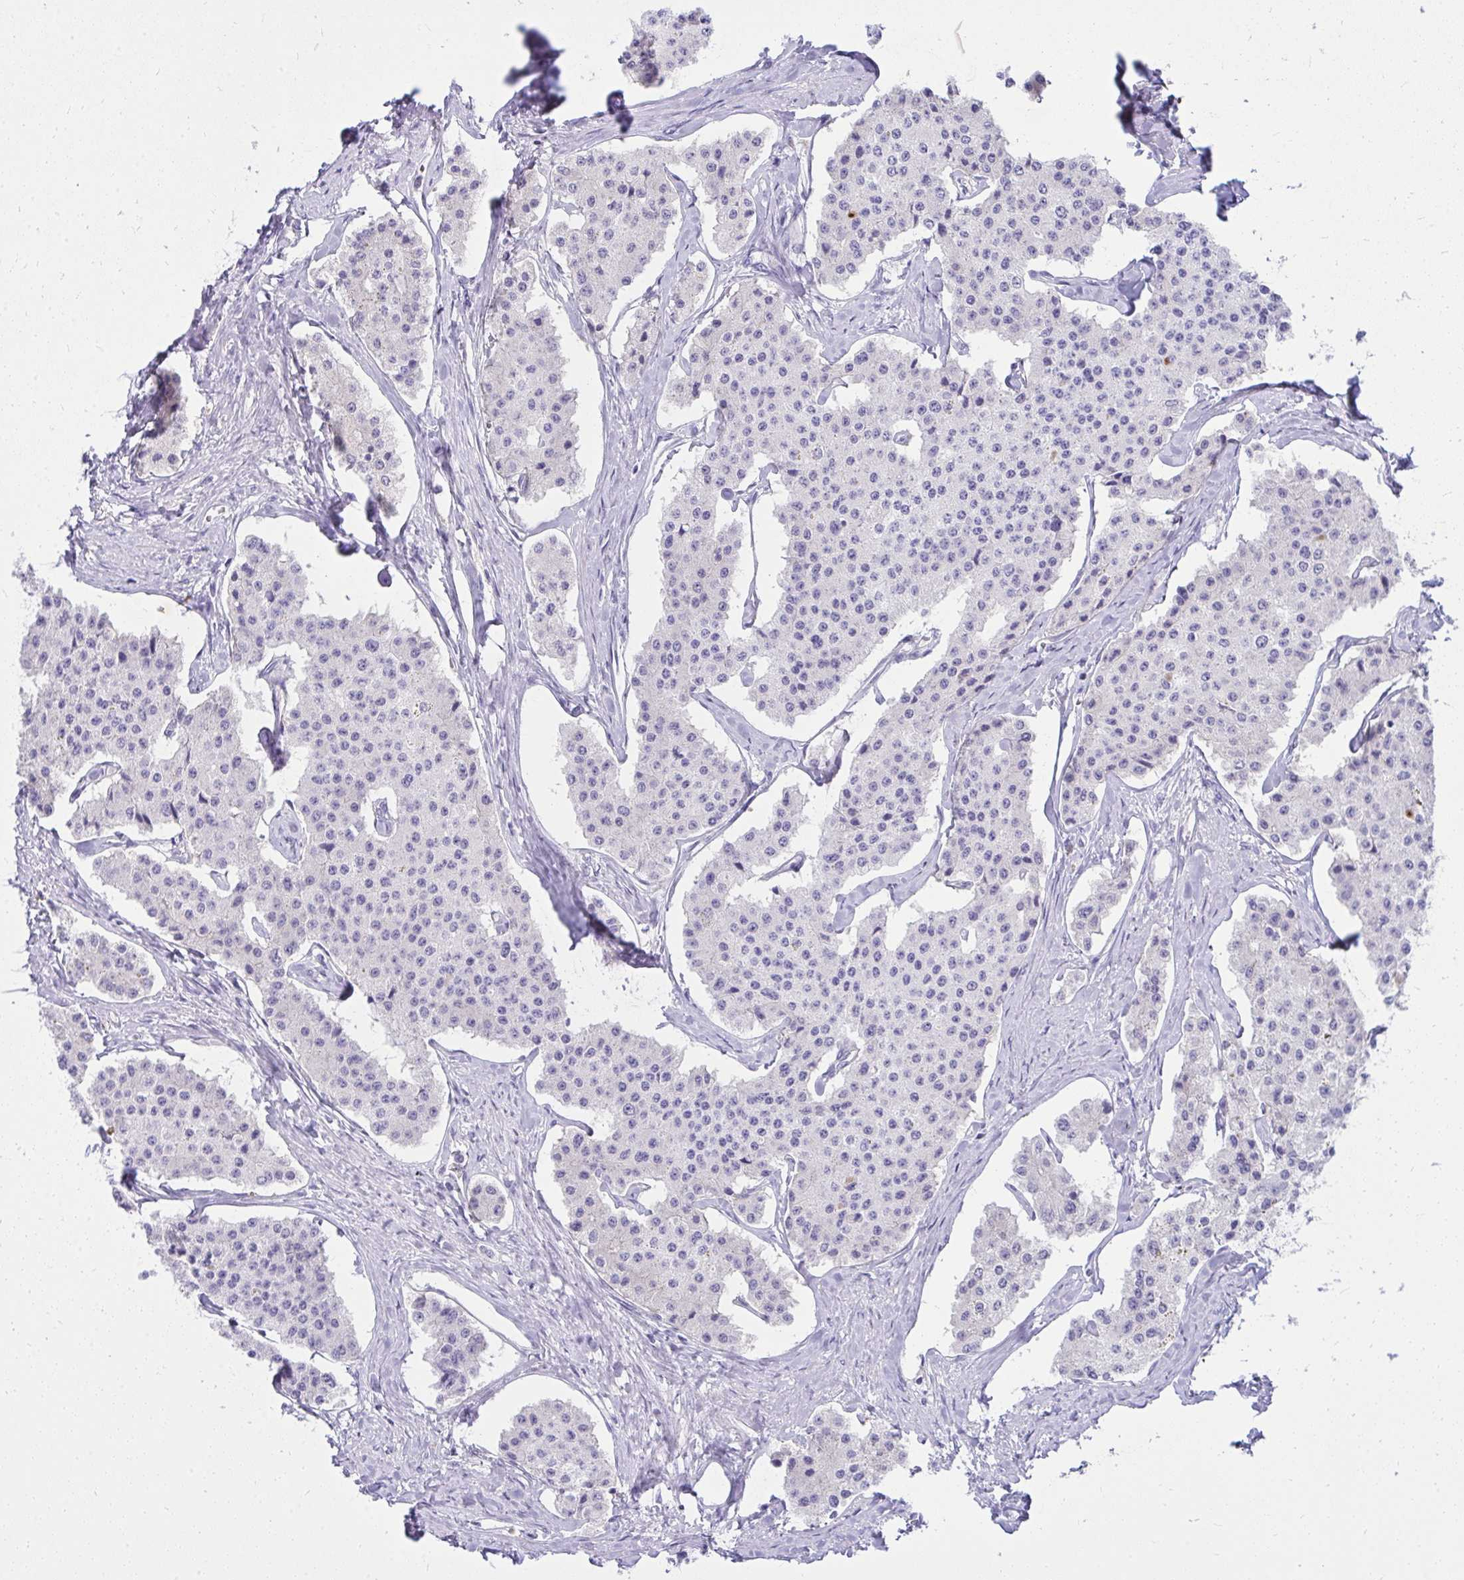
{"staining": {"intensity": "negative", "quantity": "none", "location": "none"}, "tissue": "carcinoid", "cell_type": "Tumor cells", "image_type": "cancer", "snomed": [{"axis": "morphology", "description": "Carcinoid, malignant, NOS"}, {"axis": "topography", "description": "Small intestine"}], "caption": "Tumor cells show no significant expression in carcinoid.", "gene": "LRRC36", "patient": {"sex": "female", "age": 65}}